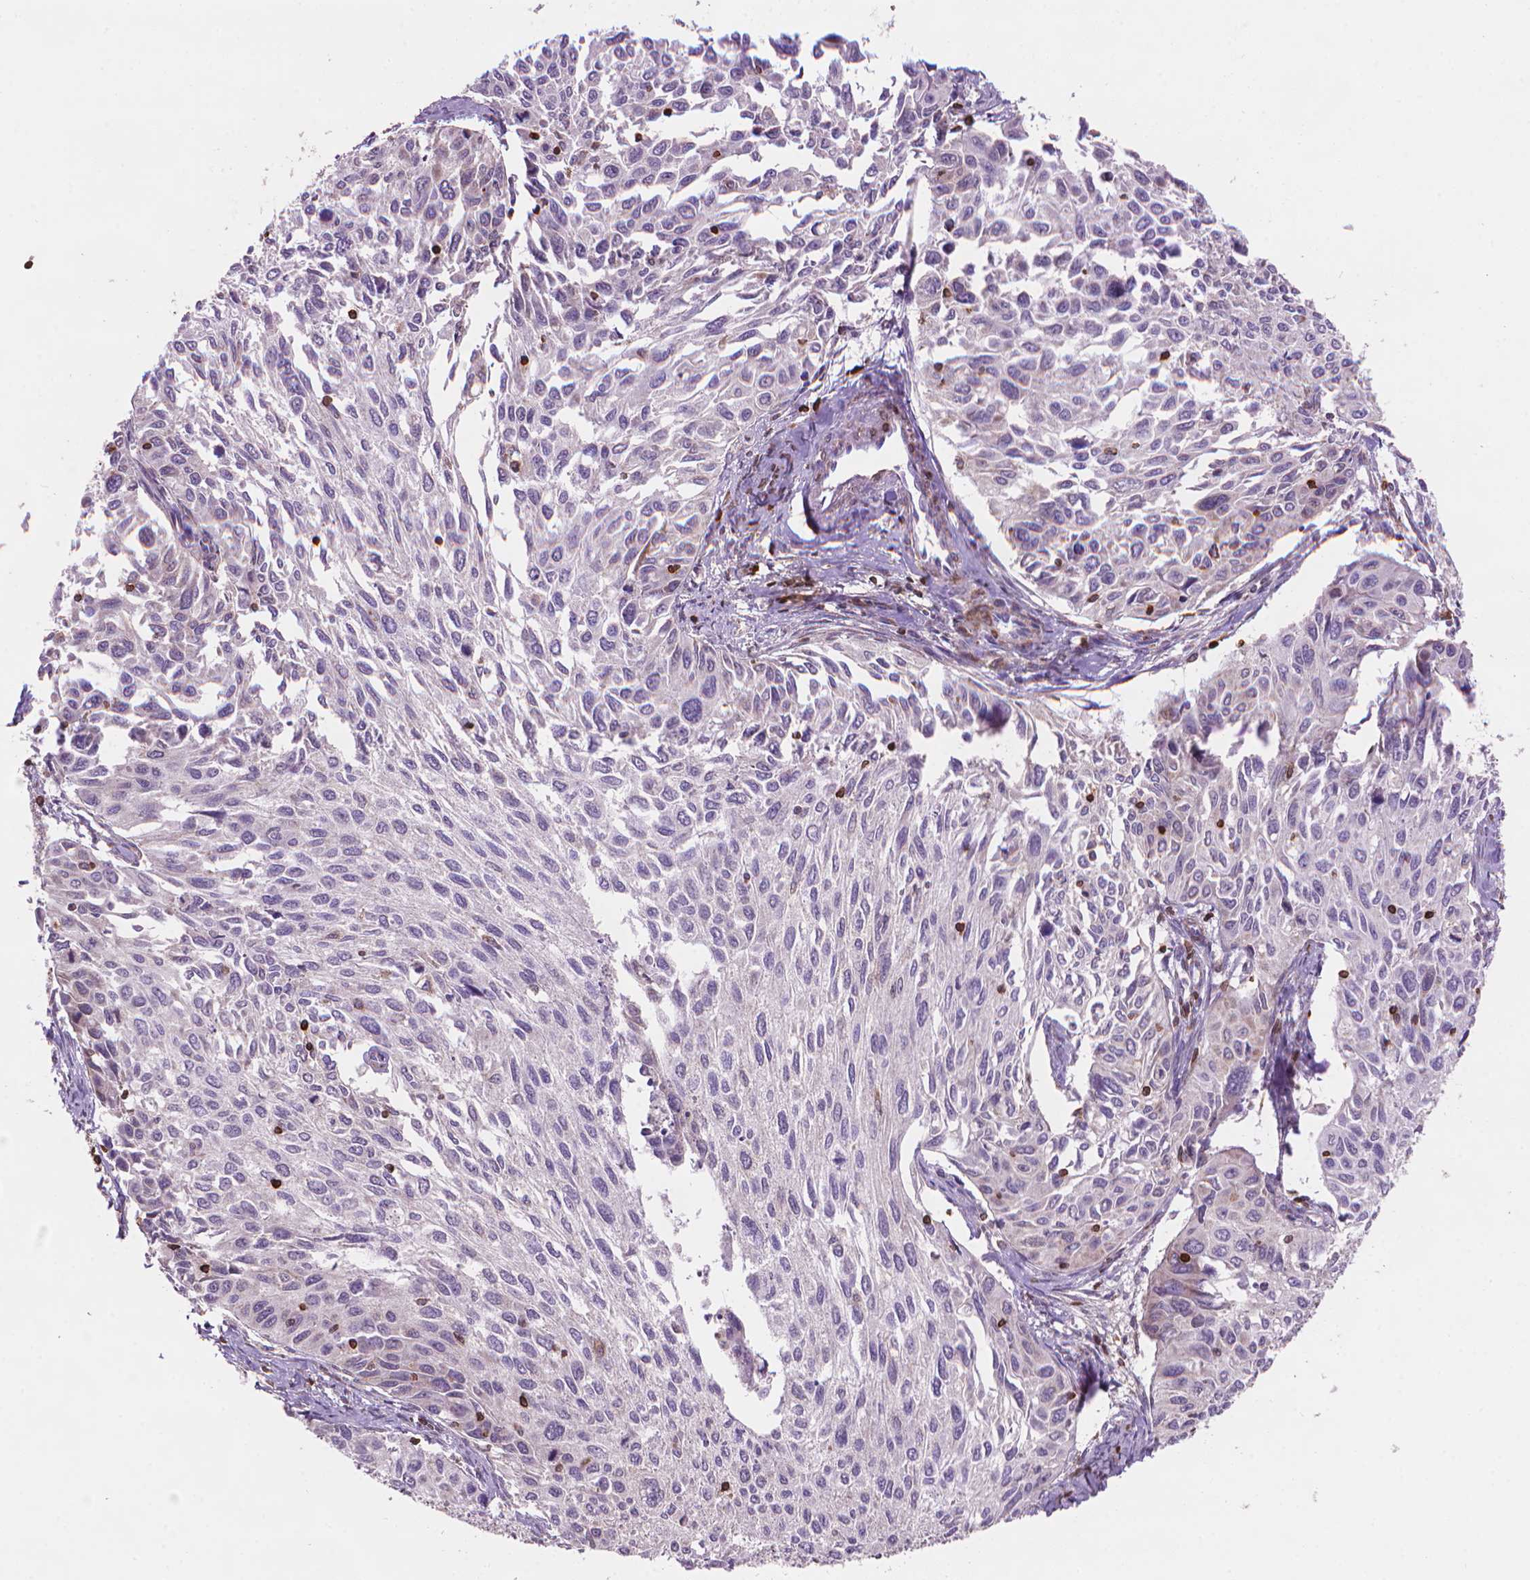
{"staining": {"intensity": "negative", "quantity": "none", "location": "none"}, "tissue": "cervical cancer", "cell_type": "Tumor cells", "image_type": "cancer", "snomed": [{"axis": "morphology", "description": "Squamous cell carcinoma, NOS"}, {"axis": "topography", "description": "Cervix"}], "caption": "This is an immunohistochemistry photomicrograph of human cervical cancer. There is no expression in tumor cells.", "gene": "BCL2", "patient": {"sex": "female", "age": 50}}